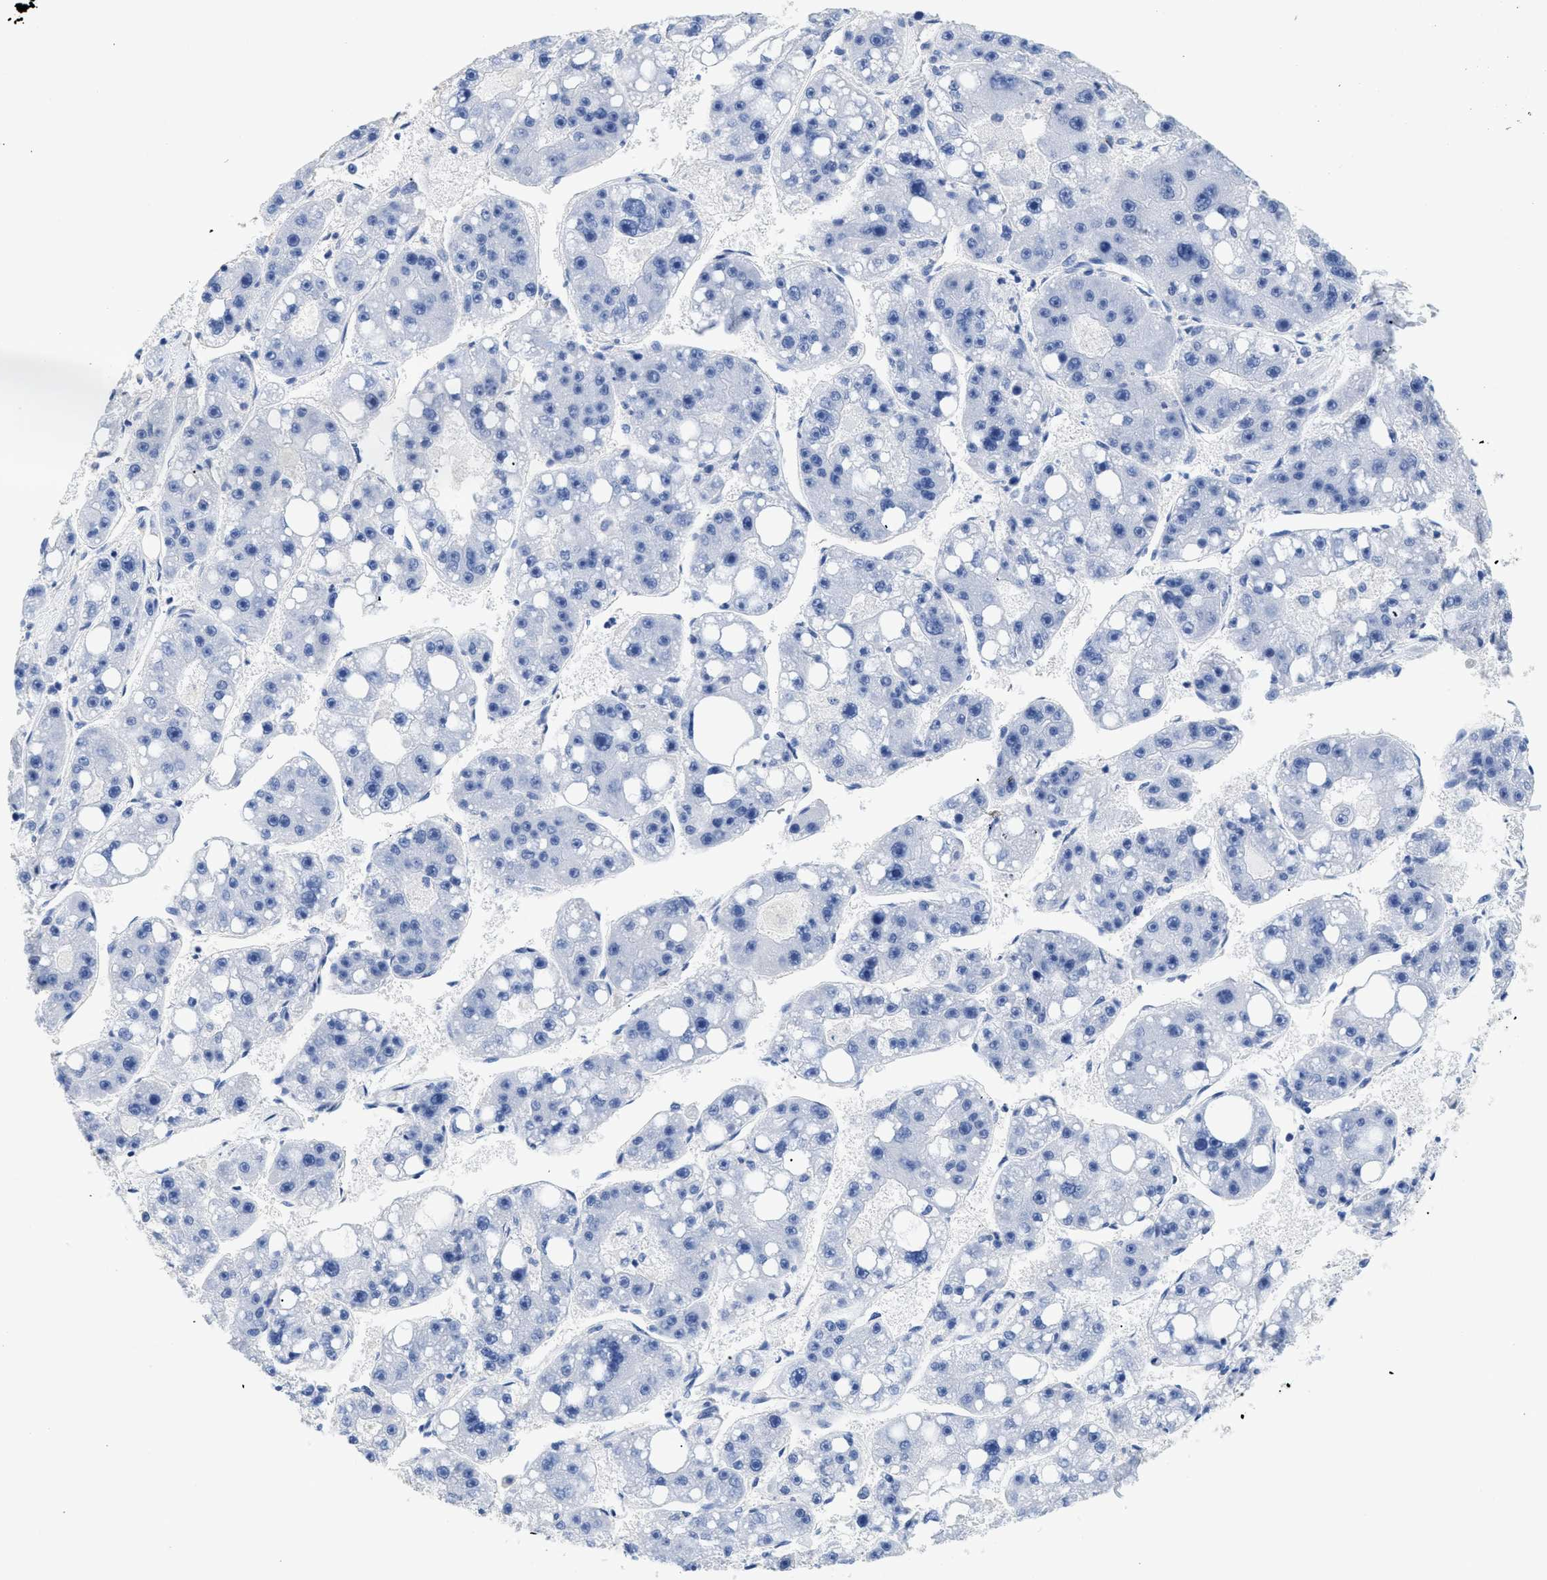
{"staining": {"intensity": "negative", "quantity": "none", "location": "none"}, "tissue": "liver cancer", "cell_type": "Tumor cells", "image_type": "cancer", "snomed": [{"axis": "morphology", "description": "Carcinoma, Hepatocellular, NOS"}, {"axis": "topography", "description": "Liver"}], "caption": "Immunohistochemistry photomicrograph of neoplastic tissue: human liver cancer (hepatocellular carcinoma) stained with DAB (3,3'-diaminobenzidine) exhibits no significant protein staining in tumor cells. (DAB (3,3'-diaminobenzidine) immunohistochemistry (IHC), high magnification).", "gene": "DLC1", "patient": {"sex": "female", "age": 61}}